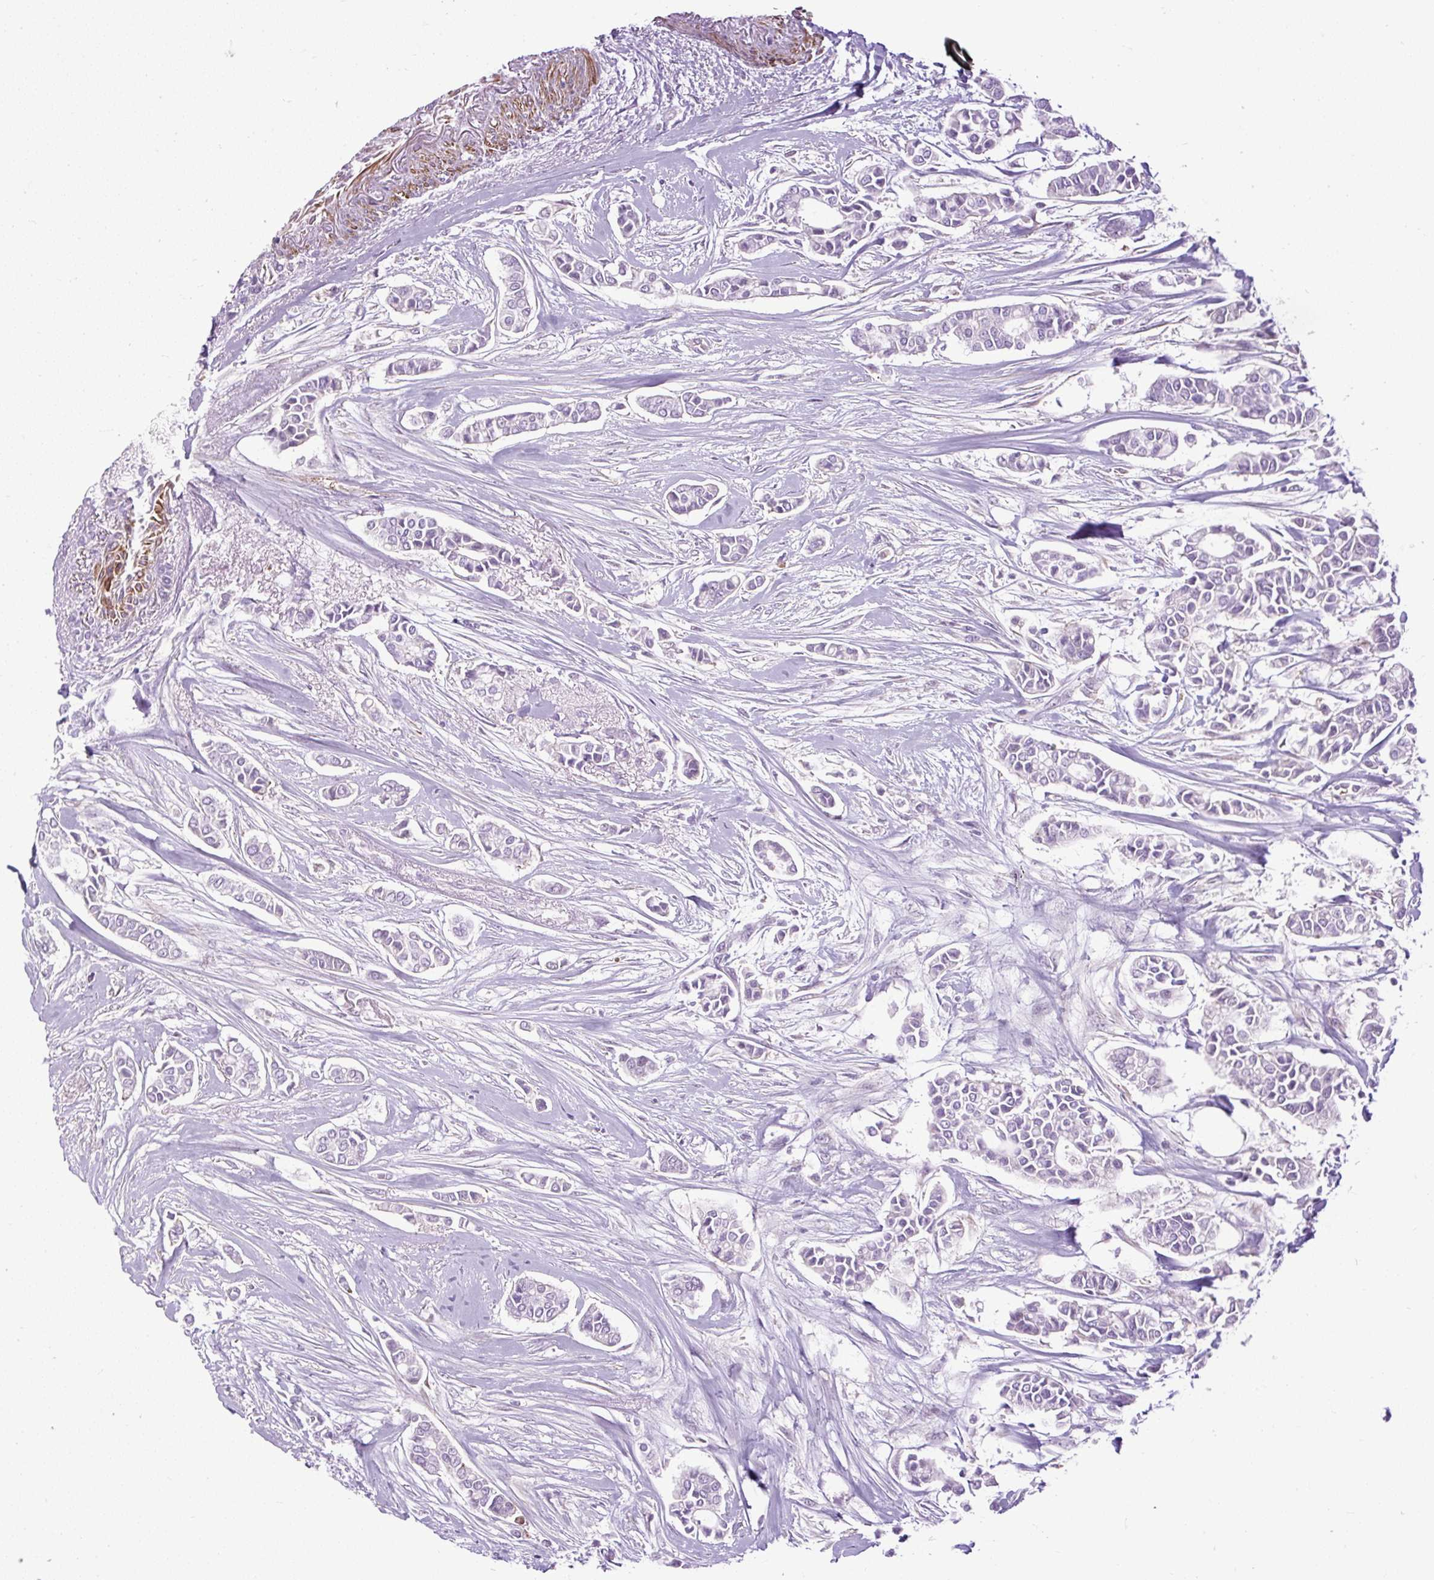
{"staining": {"intensity": "negative", "quantity": "none", "location": "none"}, "tissue": "breast cancer", "cell_type": "Tumor cells", "image_type": "cancer", "snomed": [{"axis": "morphology", "description": "Duct carcinoma"}, {"axis": "topography", "description": "Breast"}], "caption": "High power microscopy photomicrograph of an IHC histopathology image of breast intraductal carcinoma, revealing no significant positivity in tumor cells.", "gene": "ZNF197", "patient": {"sex": "female", "age": 84}}